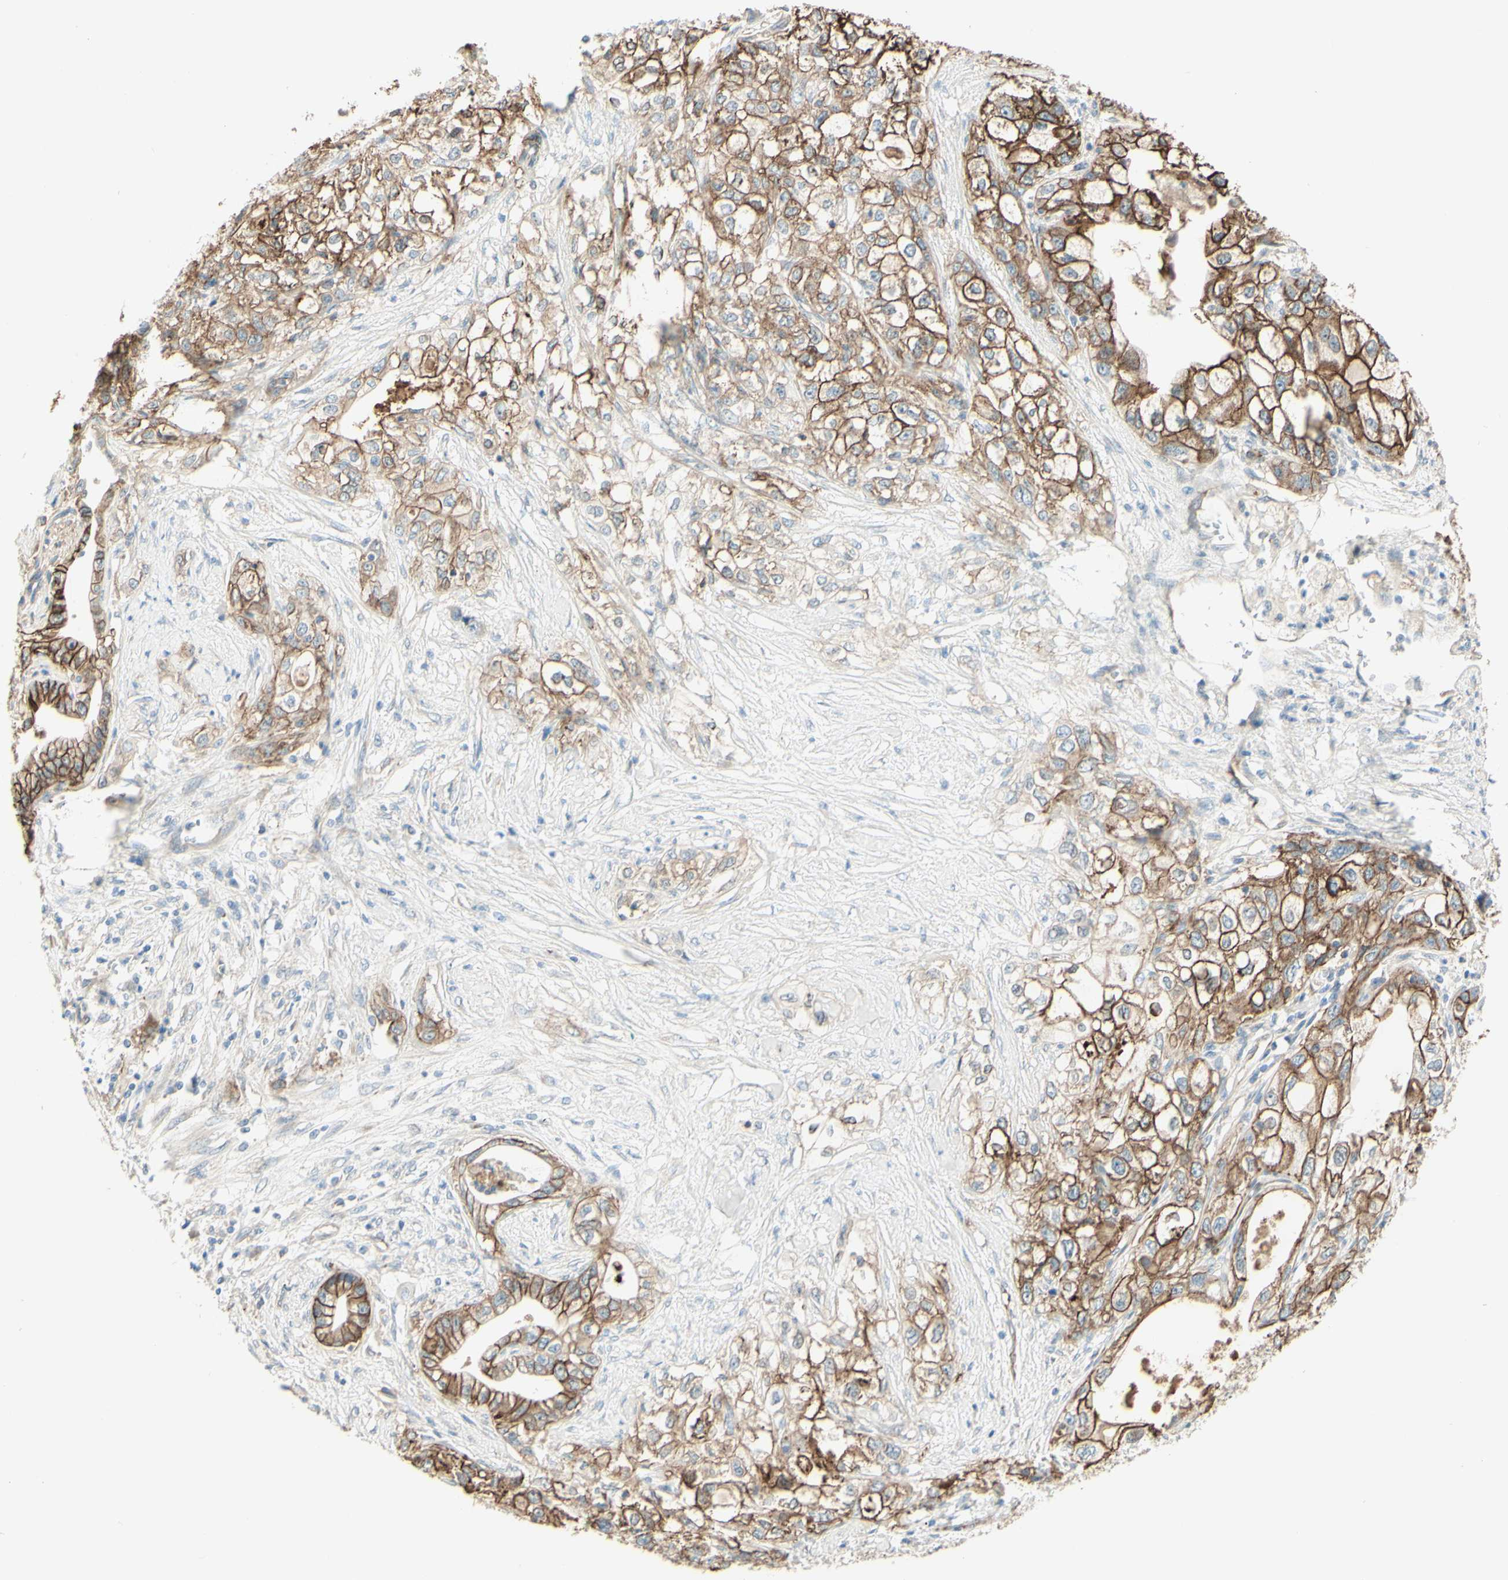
{"staining": {"intensity": "moderate", "quantity": ">75%", "location": "cytoplasmic/membranous"}, "tissue": "pancreatic cancer", "cell_type": "Tumor cells", "image_type": "cancer", "snomed": [{"axis": "morphology", "description": "Adenocarcinoma, NOS"}, {"axis": "topography", "description": "Pancreas"}], "caption": "This micrograph exhibits immunohistochemistry (IHC) staining of pancreatic cancer (adenocarcinoma), with medium moderate cytoplasmic/membranous expression in about >75% of tumor cells.", "gene": "RNF149", "patient": {"sex": "female", "age": 70}}